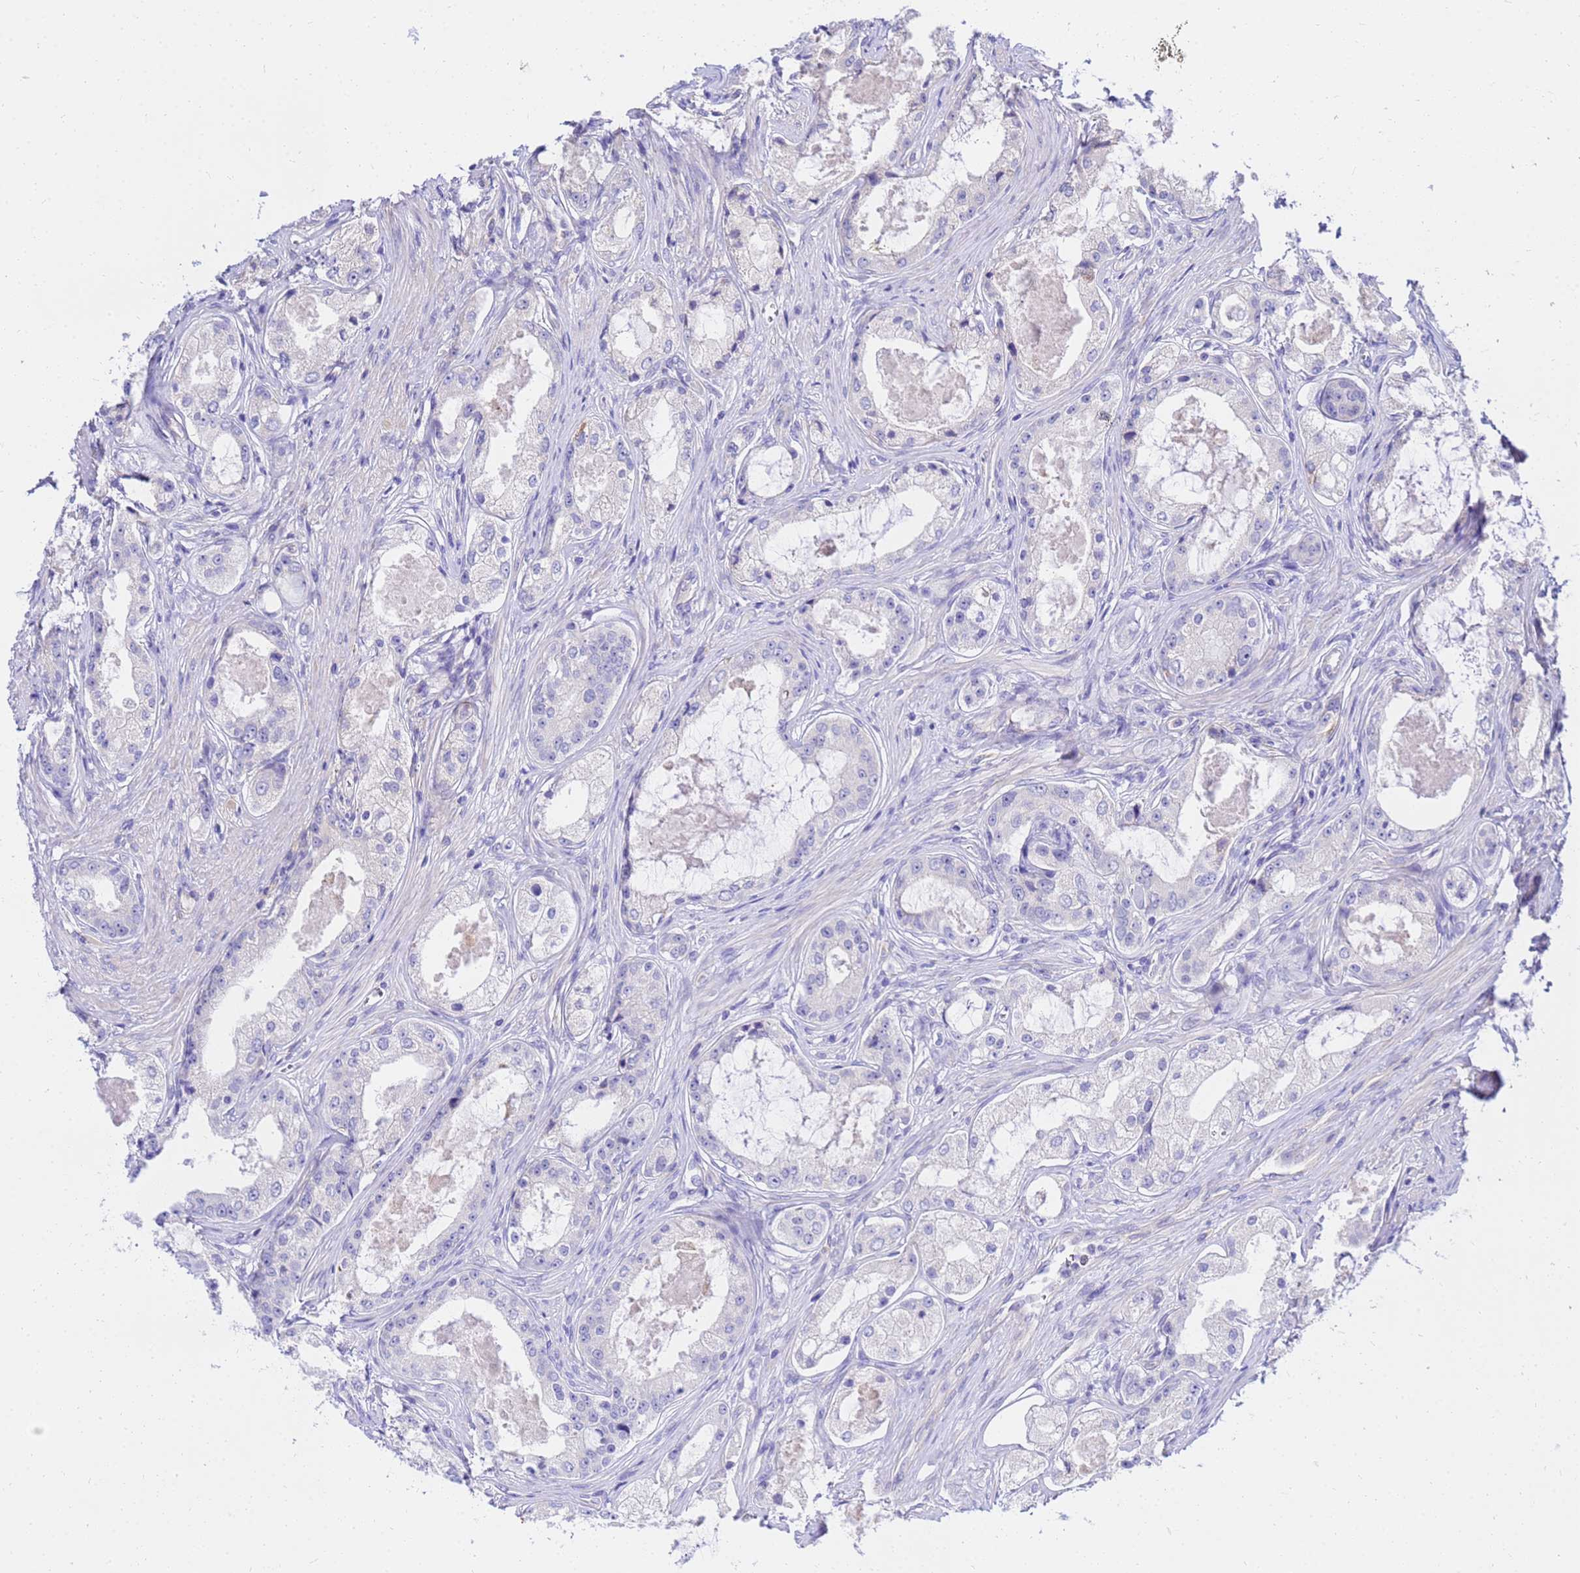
{"staining": {"intensity": "negative", "quantity": "none", "location": "none"}, "tissue": "prostate cancer", "cell_type": "Tumor cells", "image_type": "cancer", "snomed": [{"axis": "morphology", "description": "Adenocarcinoma, Low grade"}, {"axis": "topography", "description": "Prostate"}], "caption": "An immunohistochemistry (IHC) micrograph of prostate adenocarcinoma (low-grade) is shown. There is no staining in tumor cells of prostate adenocarcinoma (low-grade).", "gene": "HERC5", "patient": {"sex": "male", "age": 68}}